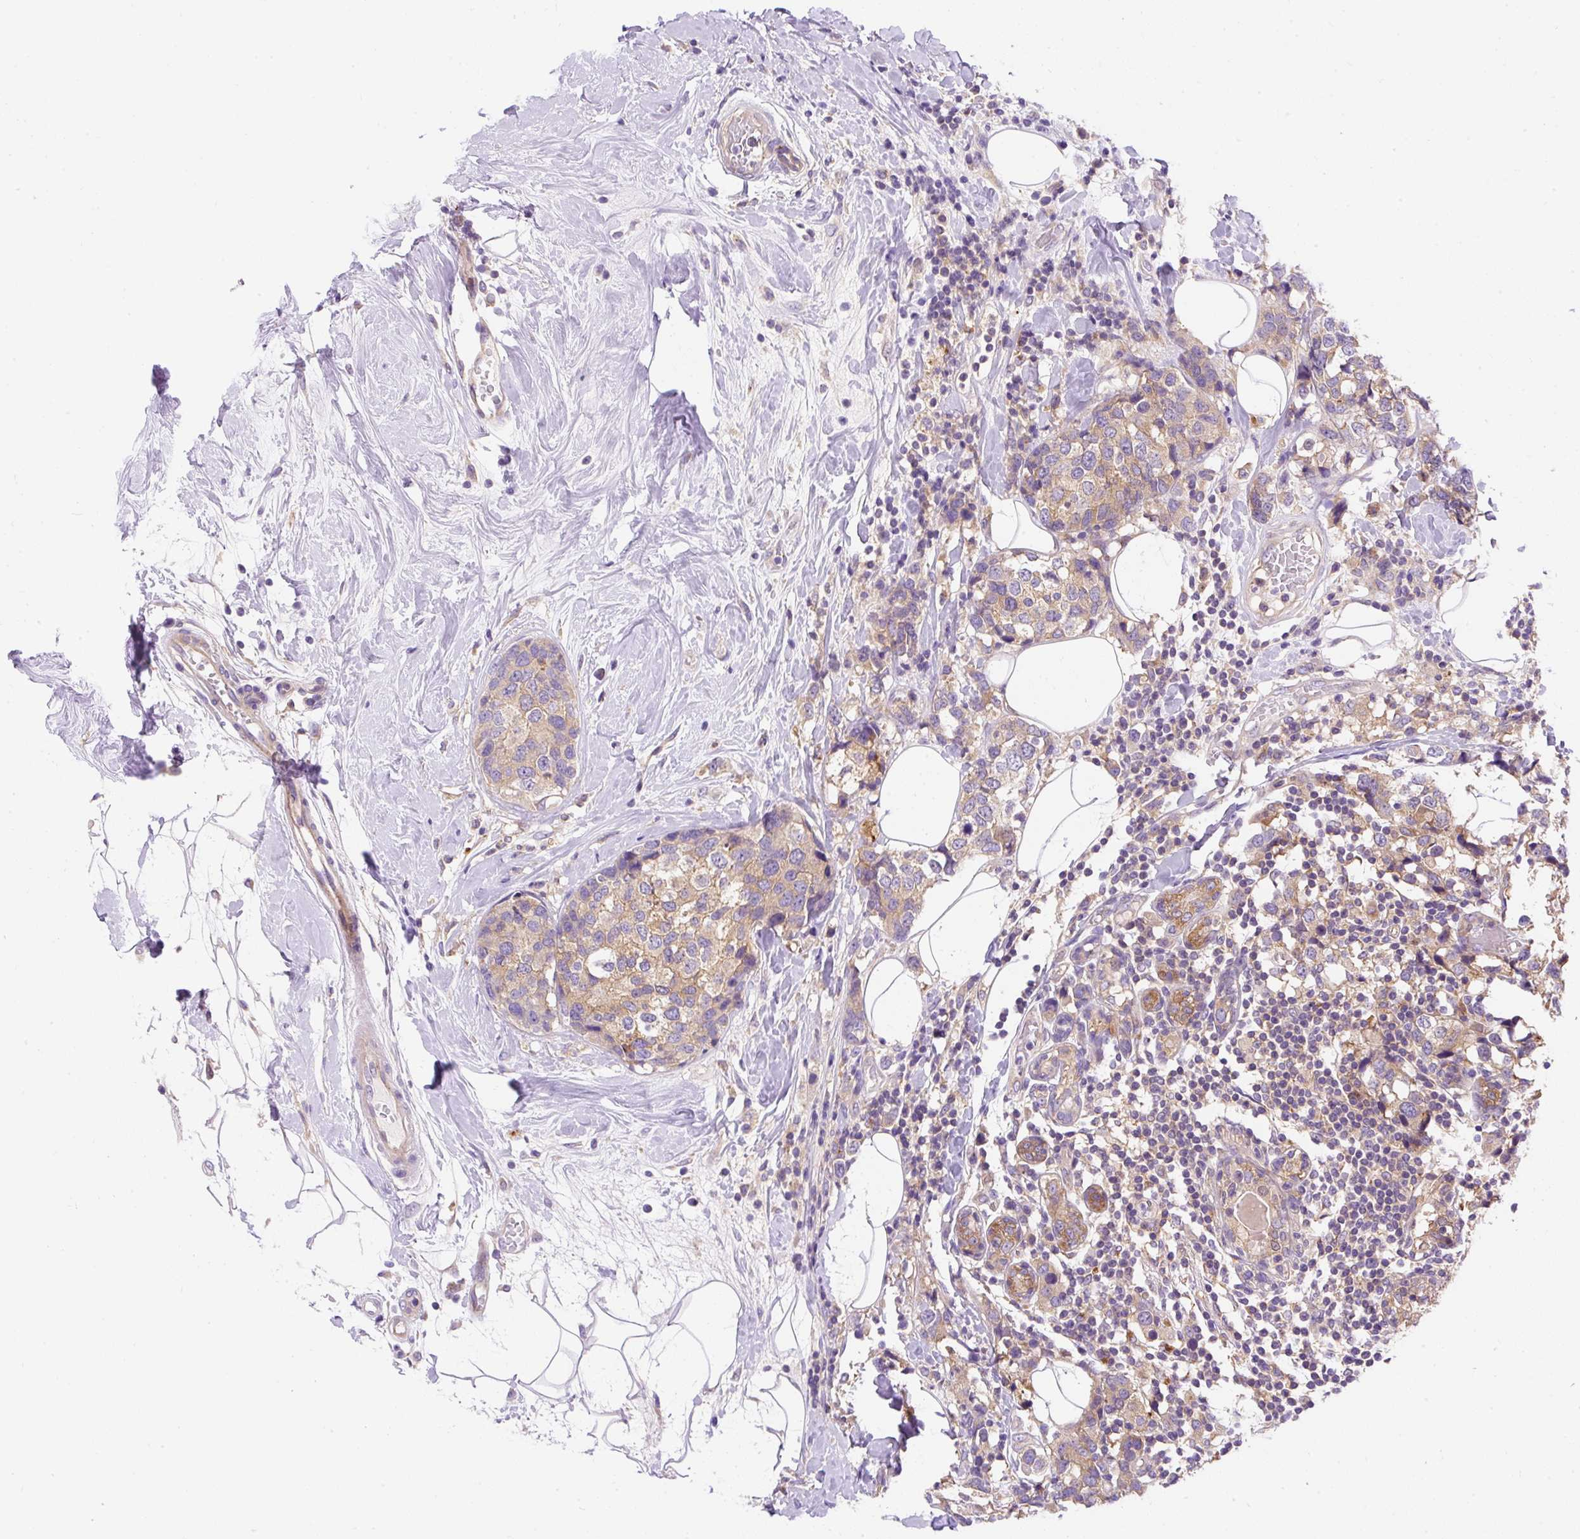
{"staining": {"intensity": "weak", "quantity": ">75%", "location": "cytoplasmic/membranous"}, "tissue": "breast cancer", "cell_type": "Tumor cells", "image_type": "cancer", "snomed": [{"axis": "morphology", "description": "Lobular carcinoma"}, {"axis": "topography", "description": "Breast"}], "caption": "Lobular carcinoma (breast) was stained to show a protein in brown. There is low levels of weak cytoplasmic/membranous staining in approximately >75% of tumor cells. (brown staining indicates protein expression, while blue staining denotes nuclei).", "gene": "OR4K15", "patient": {"sex": "female", "age": 59}}